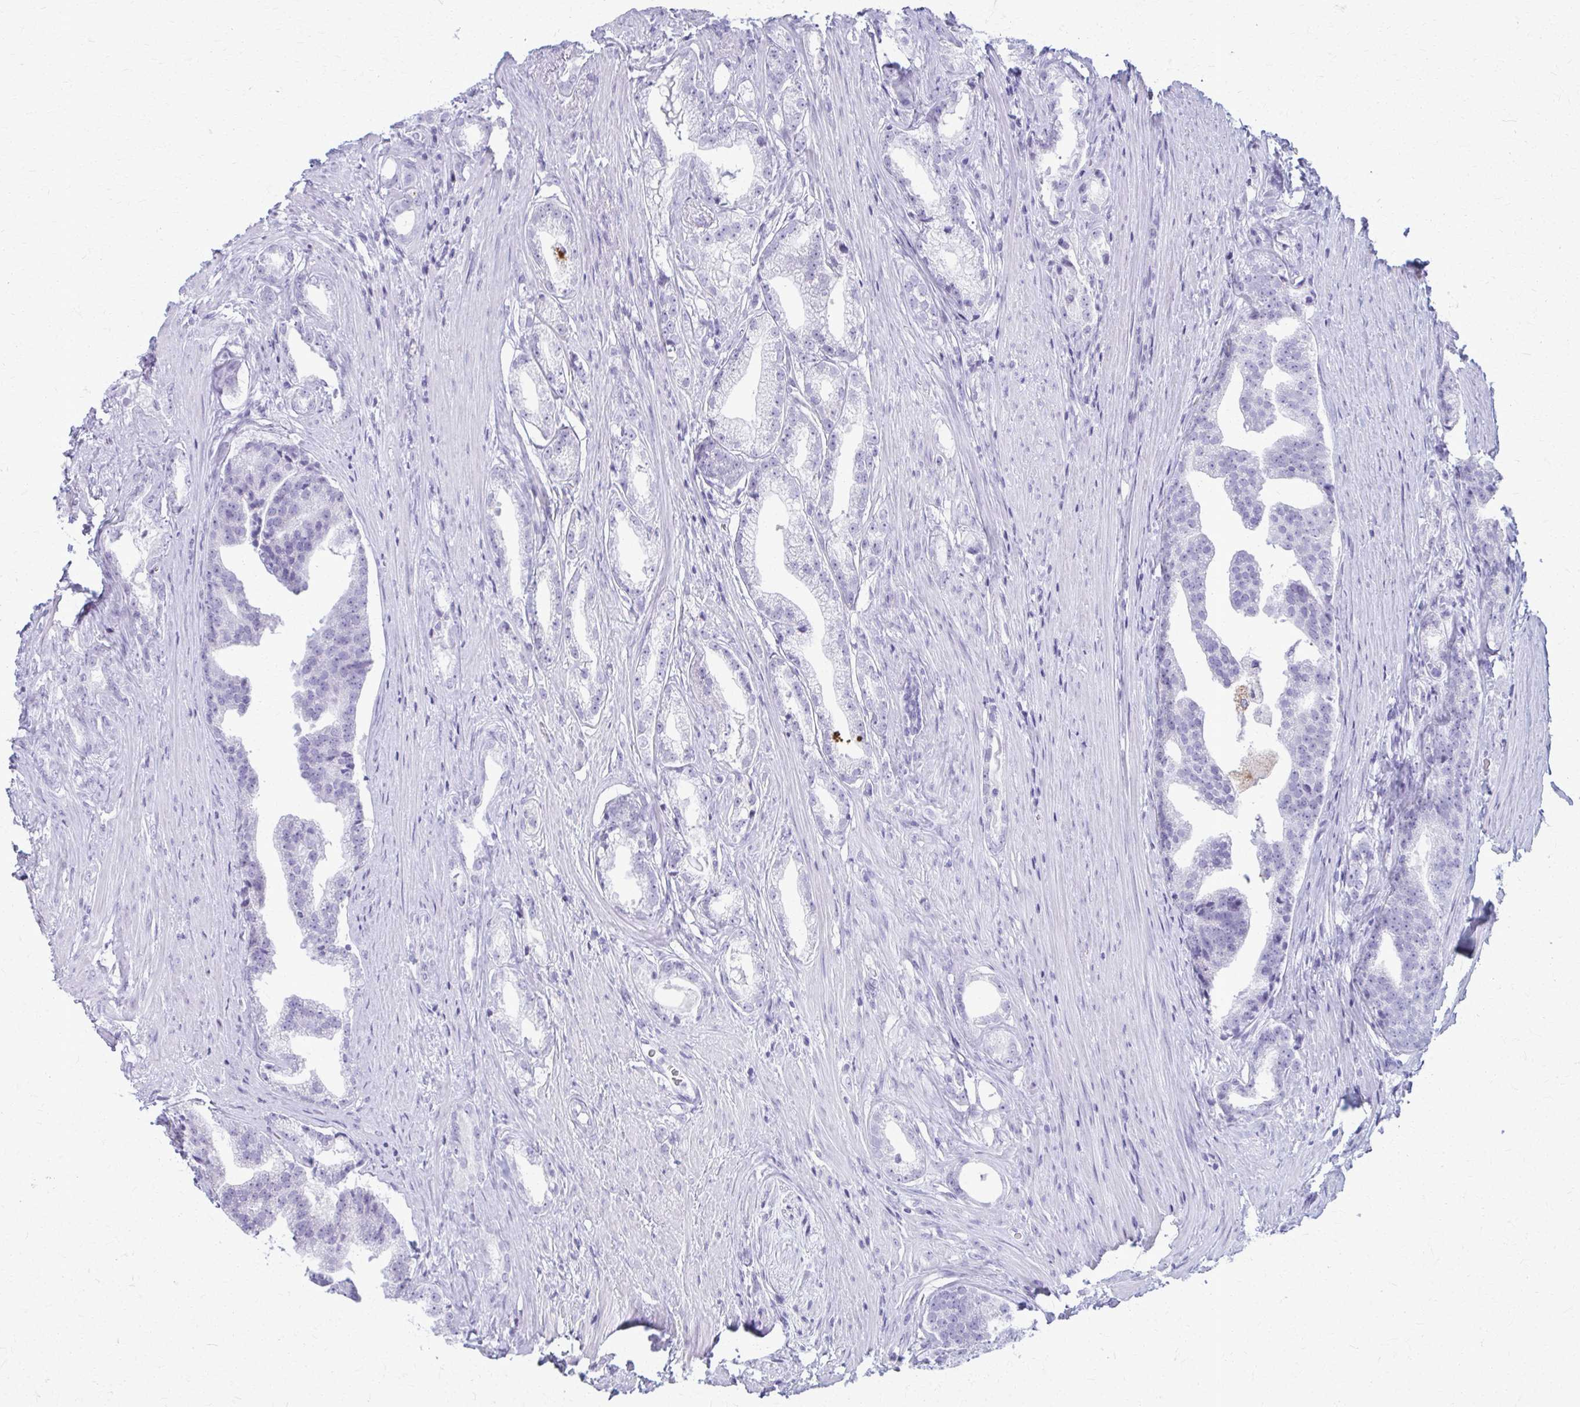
{"staining": {"intensity": "negative", "quantity": "none", "location": "none"}, "tissue": "prostate cancer", "cell_type": "Tumor cells", "image_type": "cancer", "snomed": [{"axis": "morphology", "description": "Adenocarcinoma, Low grade"}, {"axis": "topography", "description": "Prostate"}], "caption": "An IHC image of prostate cancer (low-grade adenocarcinoma) is shown. There is no staining in tumor cells of prostate cancer (low-grade adenocarcinoma). The staining was performed using DAB (3,3'-diaminobenzidine) to visualize the protein expression in brown, while the nuclei were stained in blue with hematoxylin (Magnification: 20x).", "gene": "ACSM2B", "patient": {"sex": "male", "age": 65}}